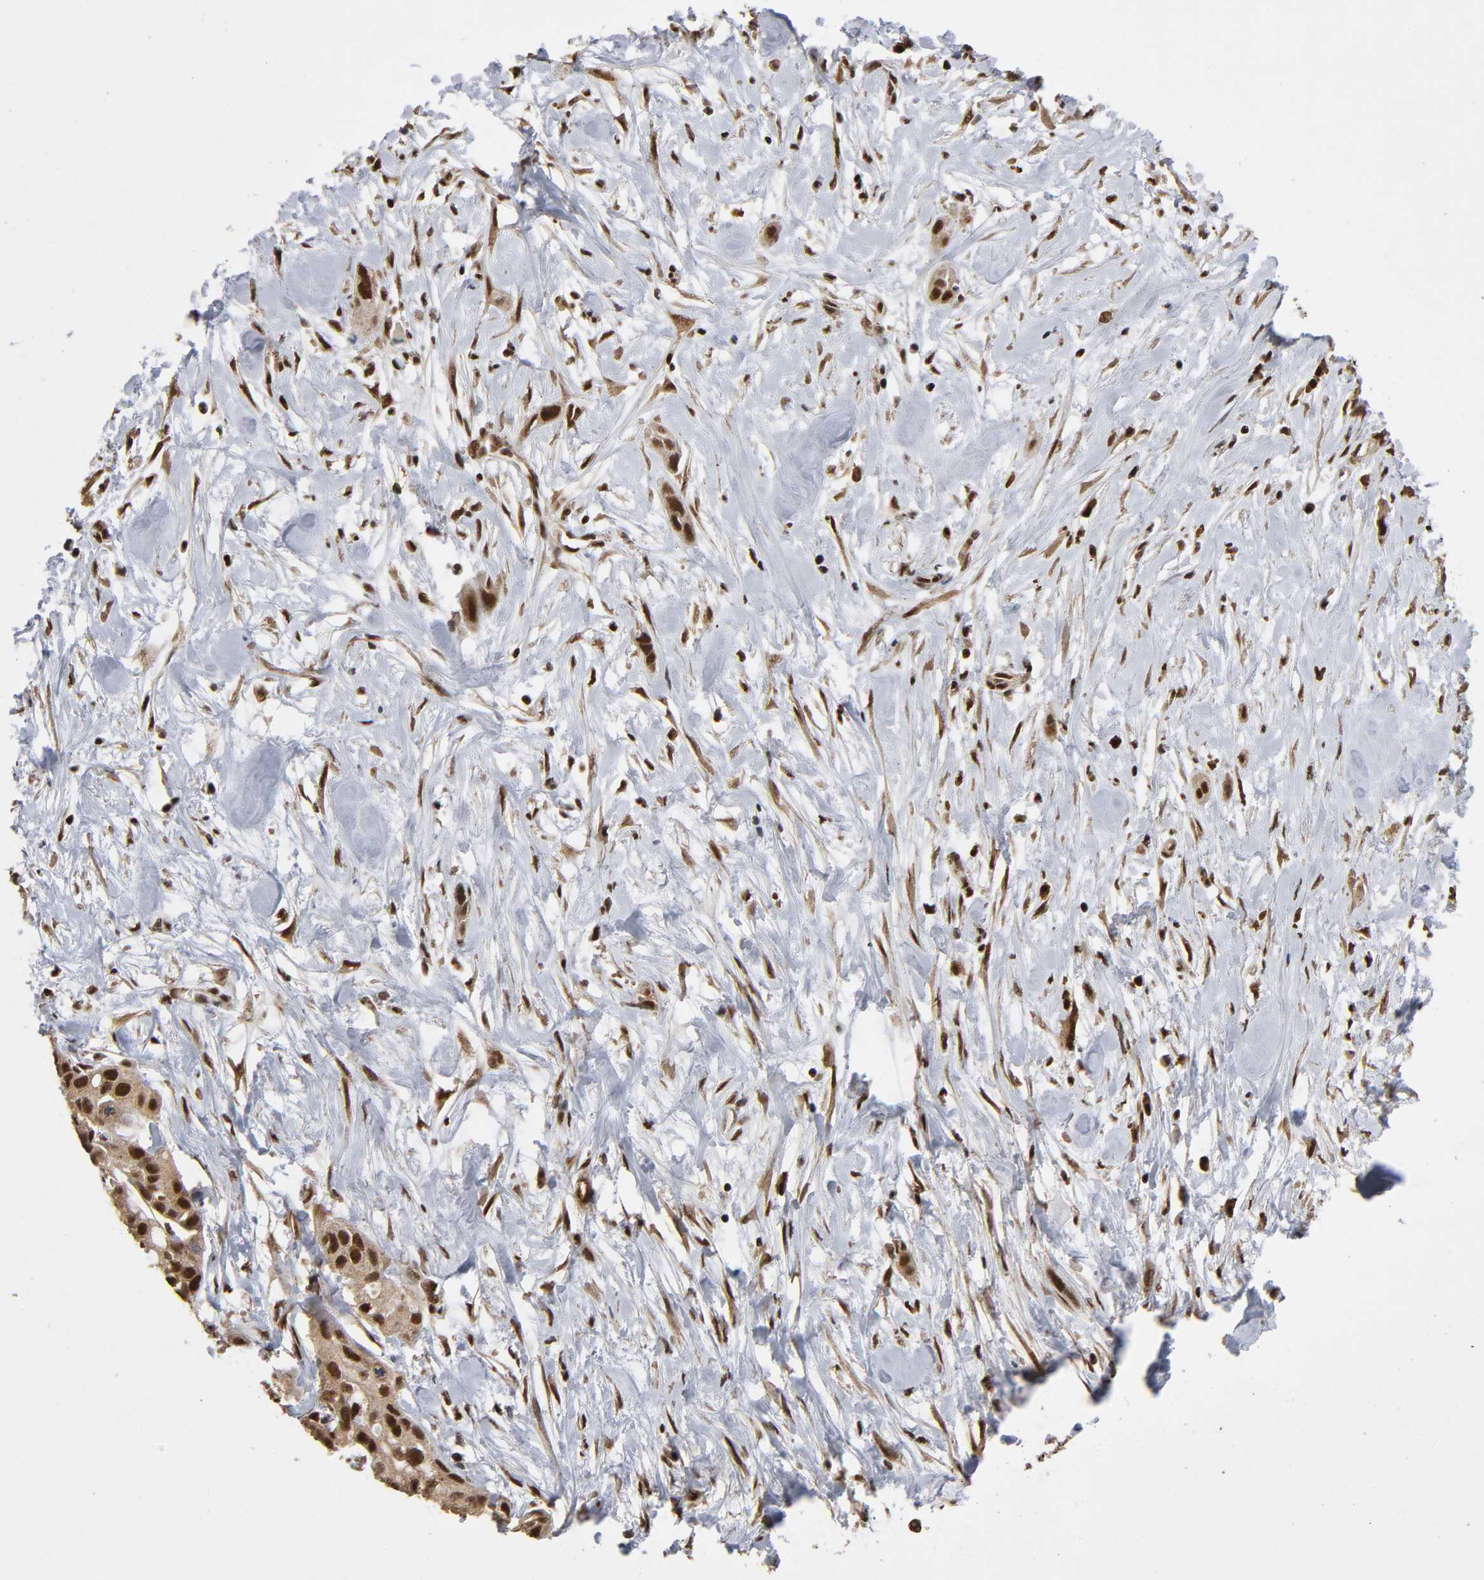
{"staining": {"intensity": "strong", "quantity": ">75%", "location": "cytoplasmic/membranous,nuclear"}, "tissue": "pancreatic cancer", "cell_type": "Tumor cells", "image_type": "cancer", "snomed": [{"axis": "morphology", "description": "Adenocarcinoma, NOS"}, {"axis": "topography", "description": "Pancreas"}], "caption": "DAB (3,3'-diaminobenzidine) immunohistochemical staining of adenocarcinoma (pancreatic) demonstrates strong cytoplasmic/membranous and nuclear protein positivity in approximately >75% of tumor cells. Using DAB (3,3'-diaminobenzidine) (brown) and hematoxylin (blue) stains, captured at high magnification using brightfield microscopy.", "gene": "RNF122", "patient": {"sex": "female", "age": 60}}